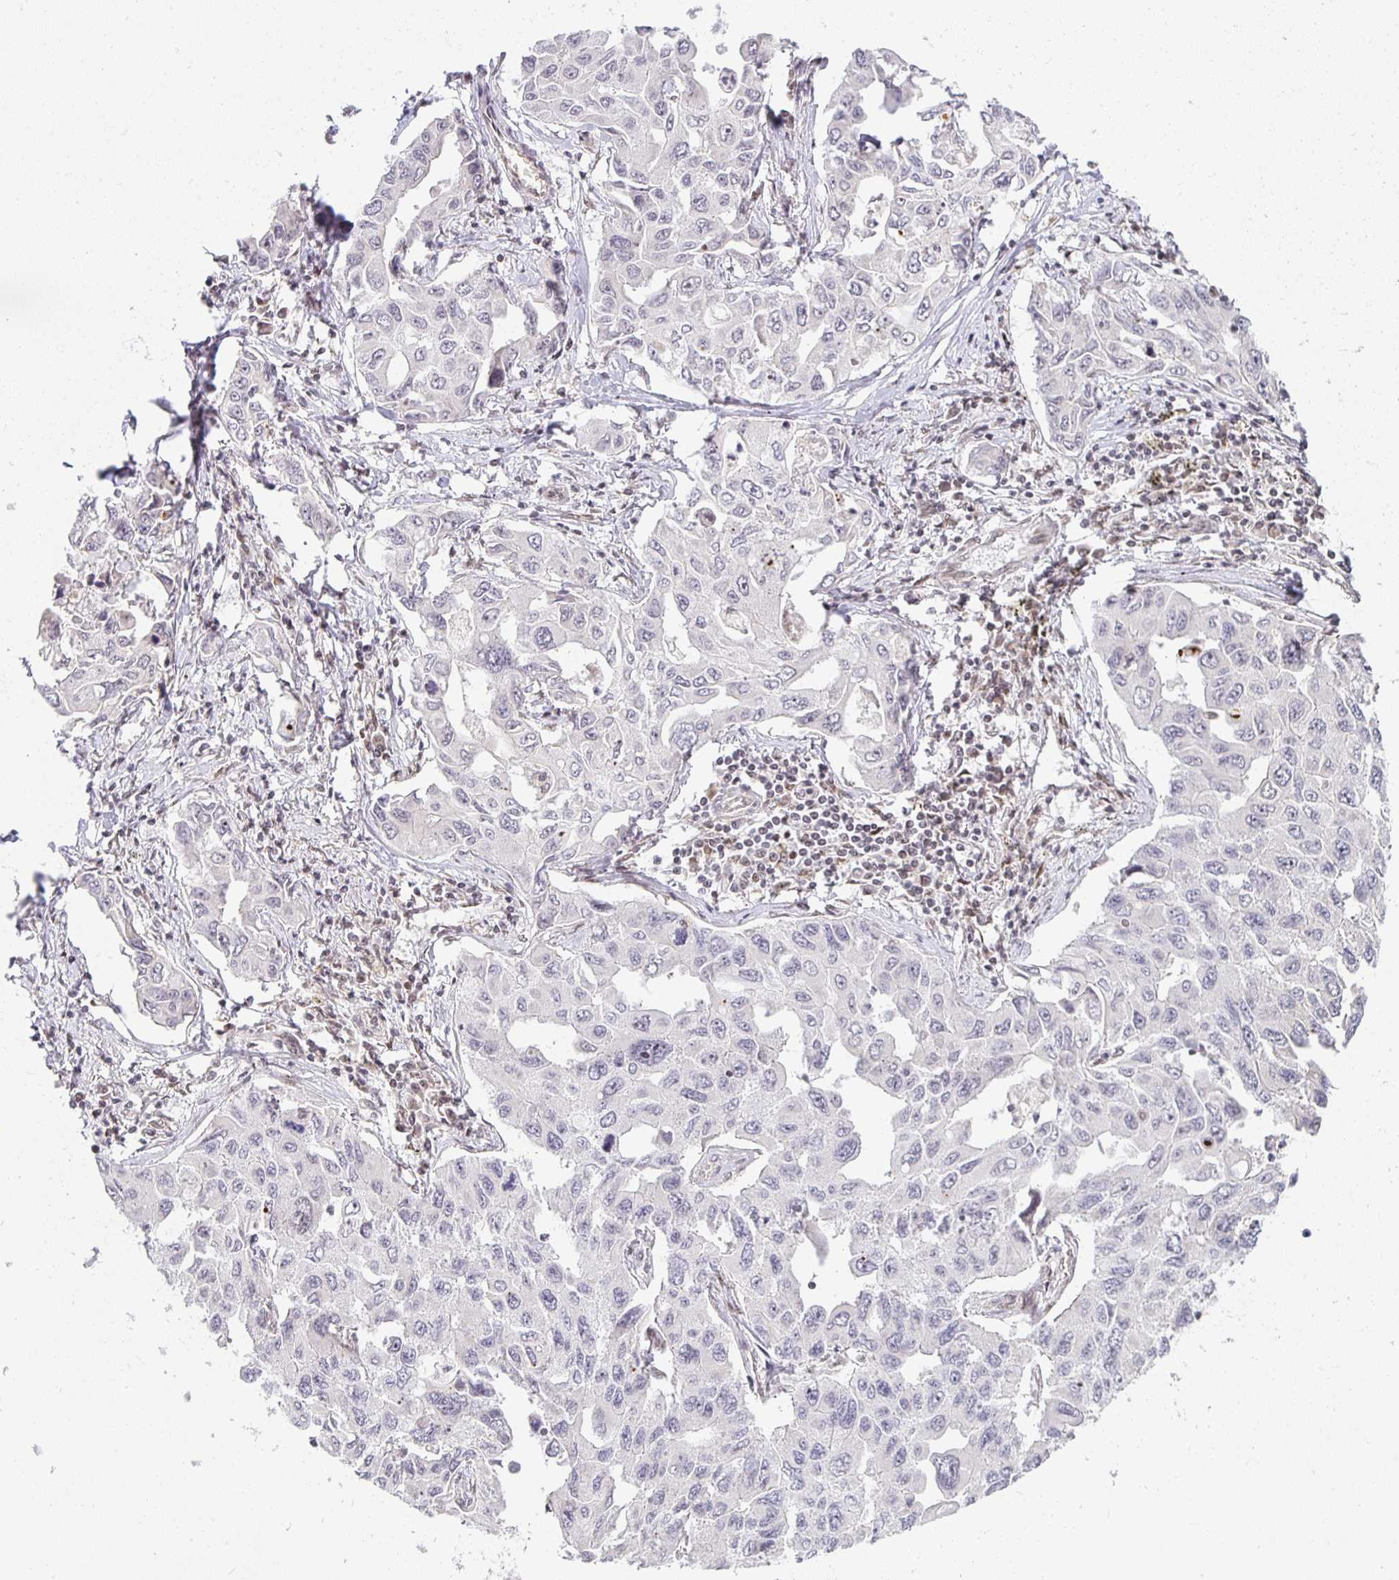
{"staining": {"intensity": "negative", "quantity": "none", "location": "none"}, "tissue": "lung cancer", "cell_type": "Tumor cells", "image_type": "cancer", "snomed": [{"axis": "morphology", "description": "Adenocarcinoma, NOS"}, {"axis": "topography", "description": "Lung"}], "caption": "Immunohistochemistry (IHC) image of lung cancer stained for a protein (brown), which demonstrates no expression in tumor cells. The staining was performed using DAB (3,3'-diaminobenzidine) to visualize the protein expression in brown, while the nuclei were stained in blue with hematoxylin (Magnification: 20x).", "gene": "SMARCA2", "patient": {"sex": "male", "age": 64}}